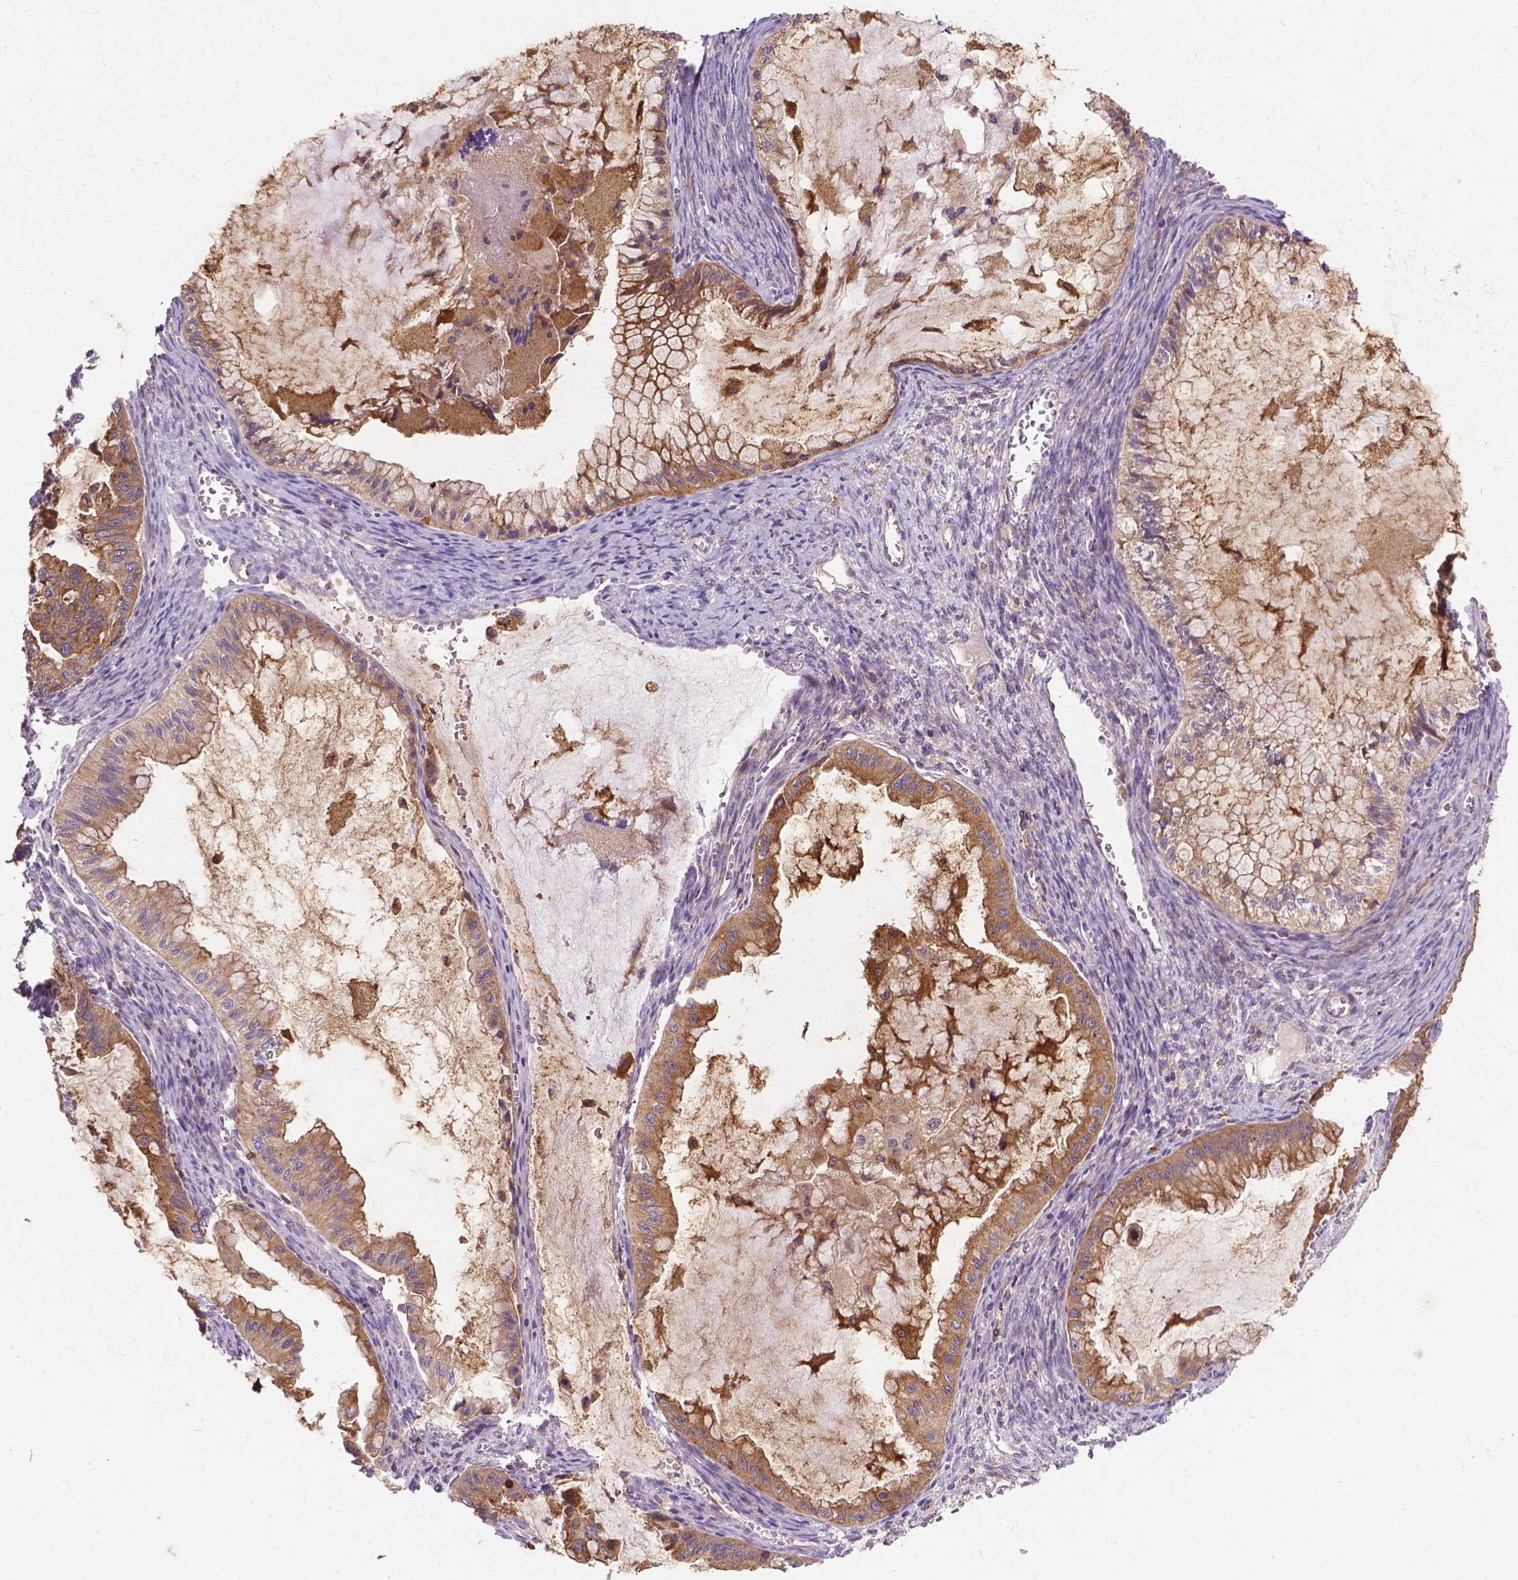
{"staining": {"intensity": "moderate", "quantity": ">75%", "location": "cytoplasmic/membranous"}, "tissue": "ovarian cancer", "cell_type": "Tumor cells", "image_type": "cancer", "snomed": [{"axis": "morphology", "description": "Cystadenocarcinoma, mucinous, NOS"}, {"axis": "topography", "description": "Ovary"}], "caption": "An image showing moderate cytoplasmic/membranous expression in approximately >75% of tumor cells in ovarian mucinous cystadenocarcinoma, as visualized by brown immunohistochemical staining.", "gene": "PARP3", "patient": {"sex": "female", "age": 72}}